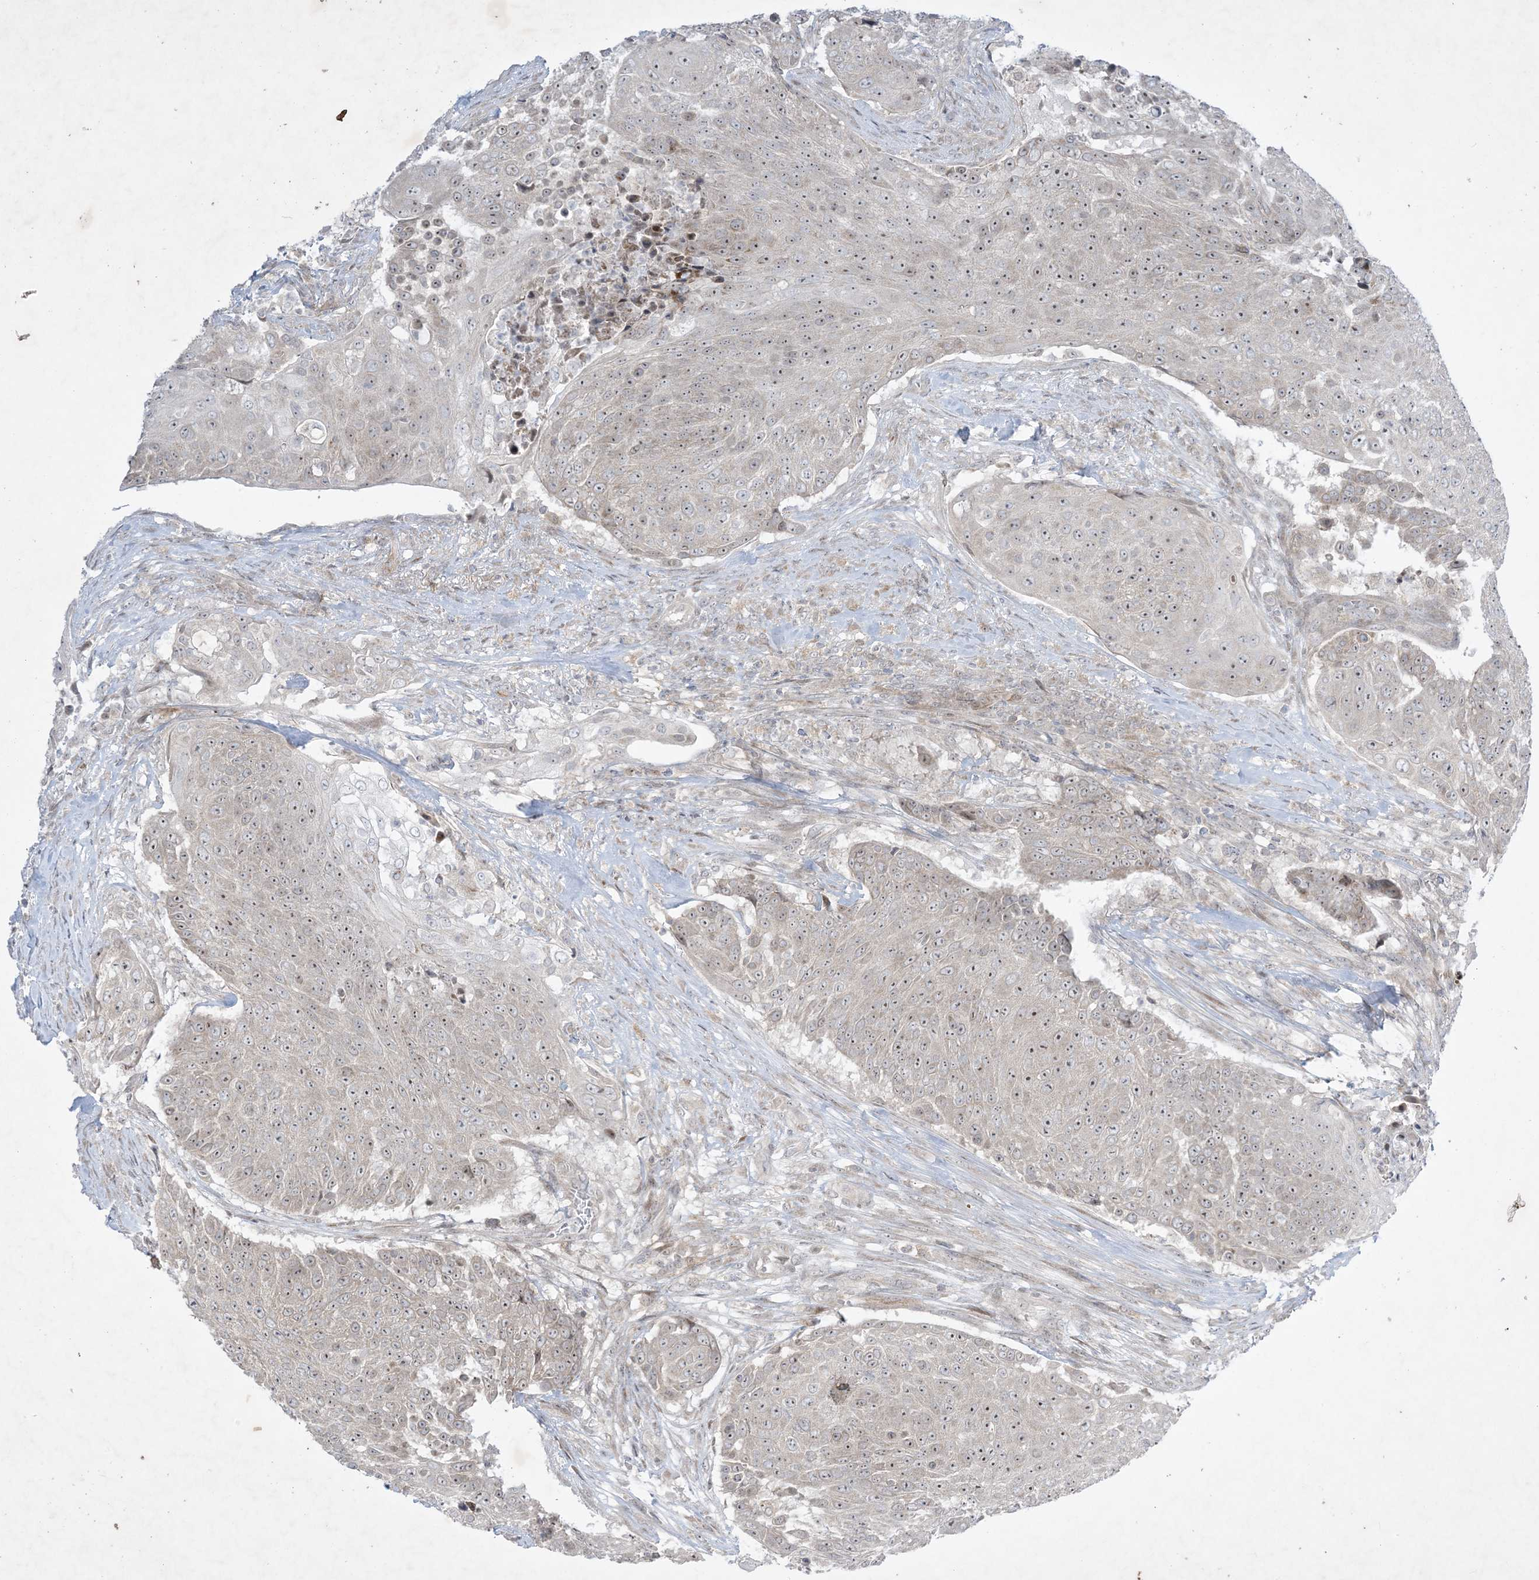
{"staining": {"intensity": "weak", "quantity": ">75%", "location": "nuclear"}, "tissue": "urothelial cancer", "cell_type": "Tumor cells", "image_type": "cancer", "snomed": [{"axis": "morphology", "description": "Urothelial carcinoma, High grade"}, {"axis": "topography", "description": "Urinary bladder"}], "caption": "Immunohistochemistry (IHC) (DAB (3,3'-diaminobenzidine)) staining of urothelial cancer exhibits weak nuclear protein positivity in approximately >75% of tumor cells.", "gene": "SOGA3", "patient": {"sex": "female", "age": 63}}